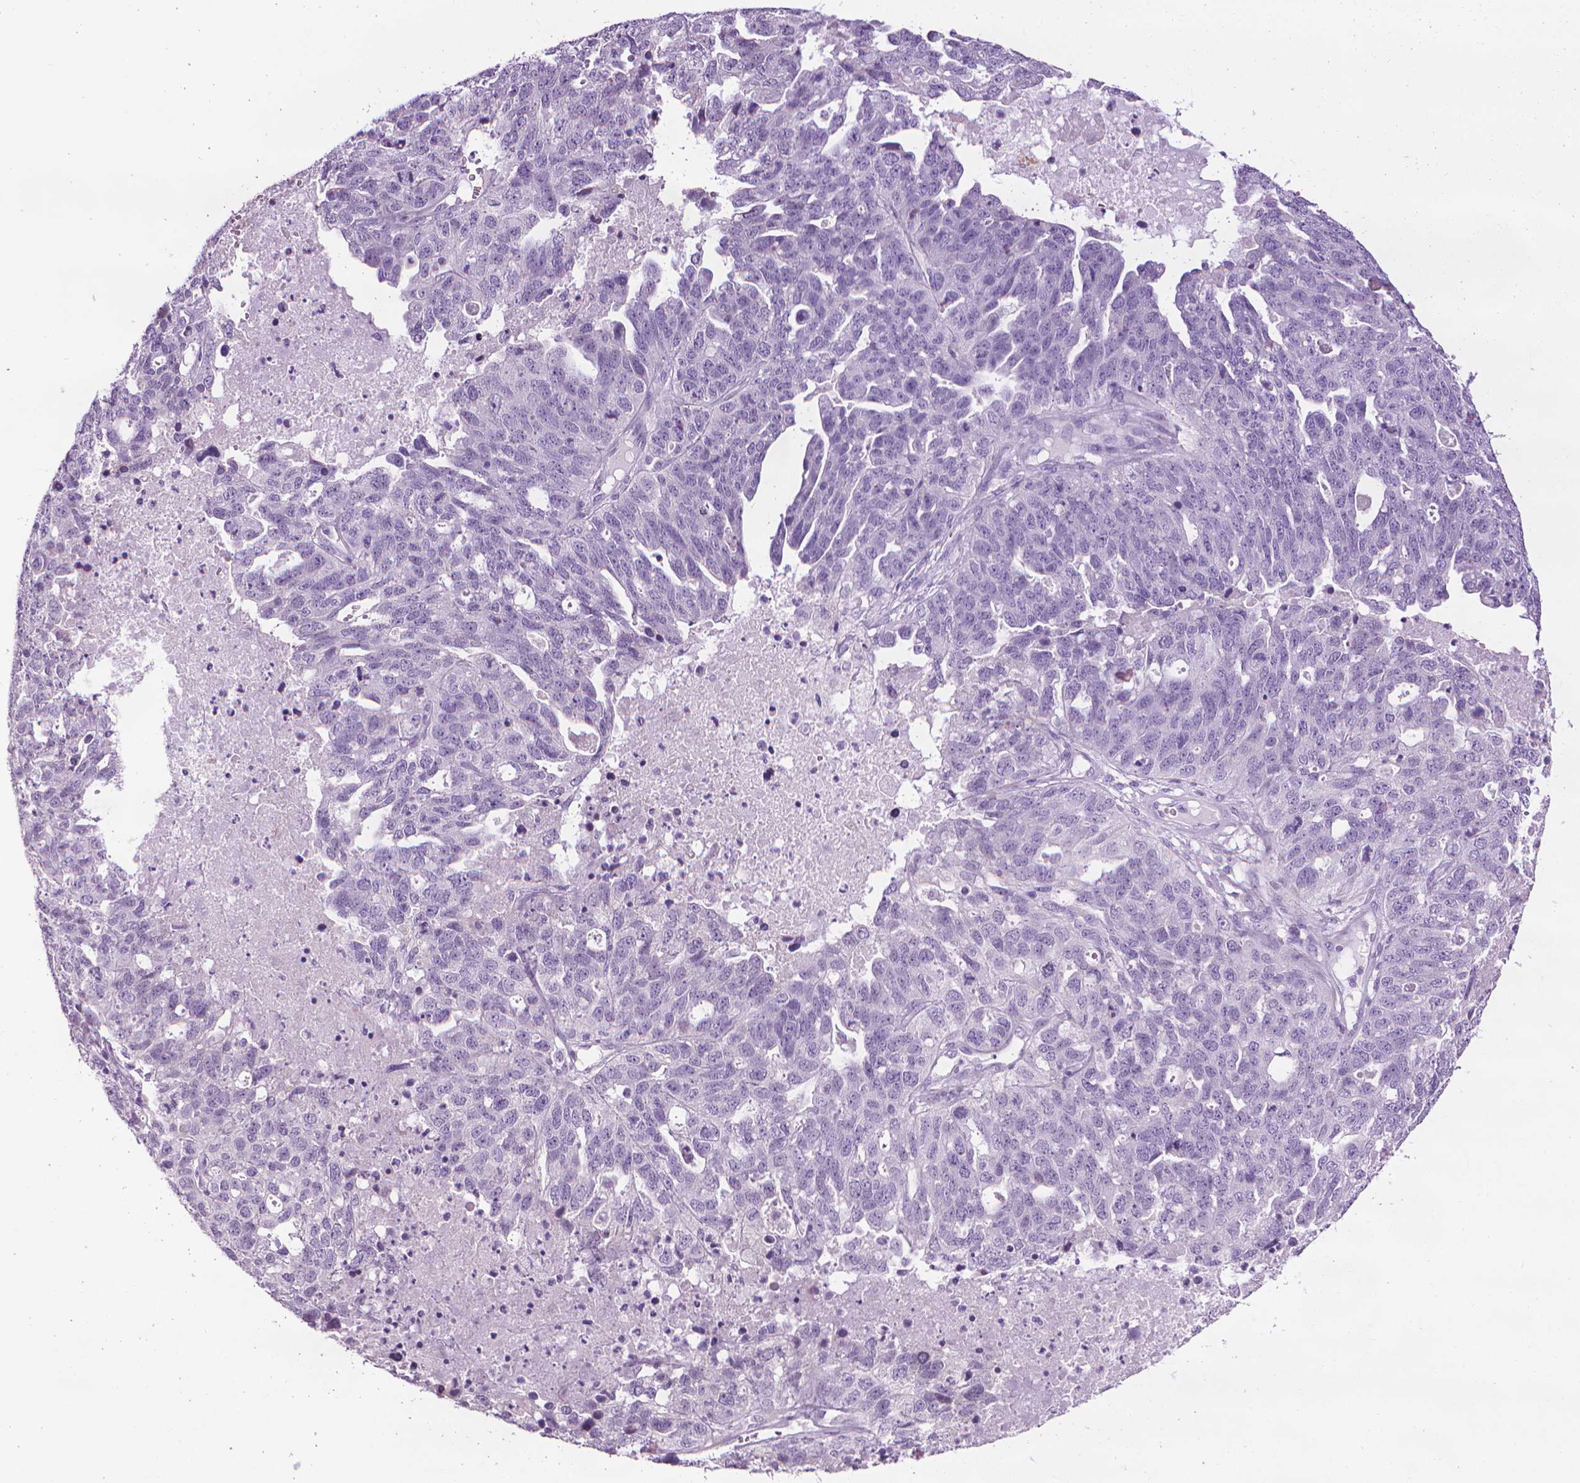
{"staining": {"intensity": "negative", "quantity": "none", "location": "none"}, "tissue": "ovarian cancer", "cell_type": "Tumor cells", "image_type": "cancer", "snomed": [{"axis": "morphology", "description": "Cystadenocarcinoma, serous, NOS"}, {"axis": "topography", "description": "Ovary"}], "caption": "Micrograph shows no significant protein expression in tumor cells of serous cystadenocarcinoma (ovarian).", "gene": "DNAI7", "patient": {"sex": "female", "age": 71}}